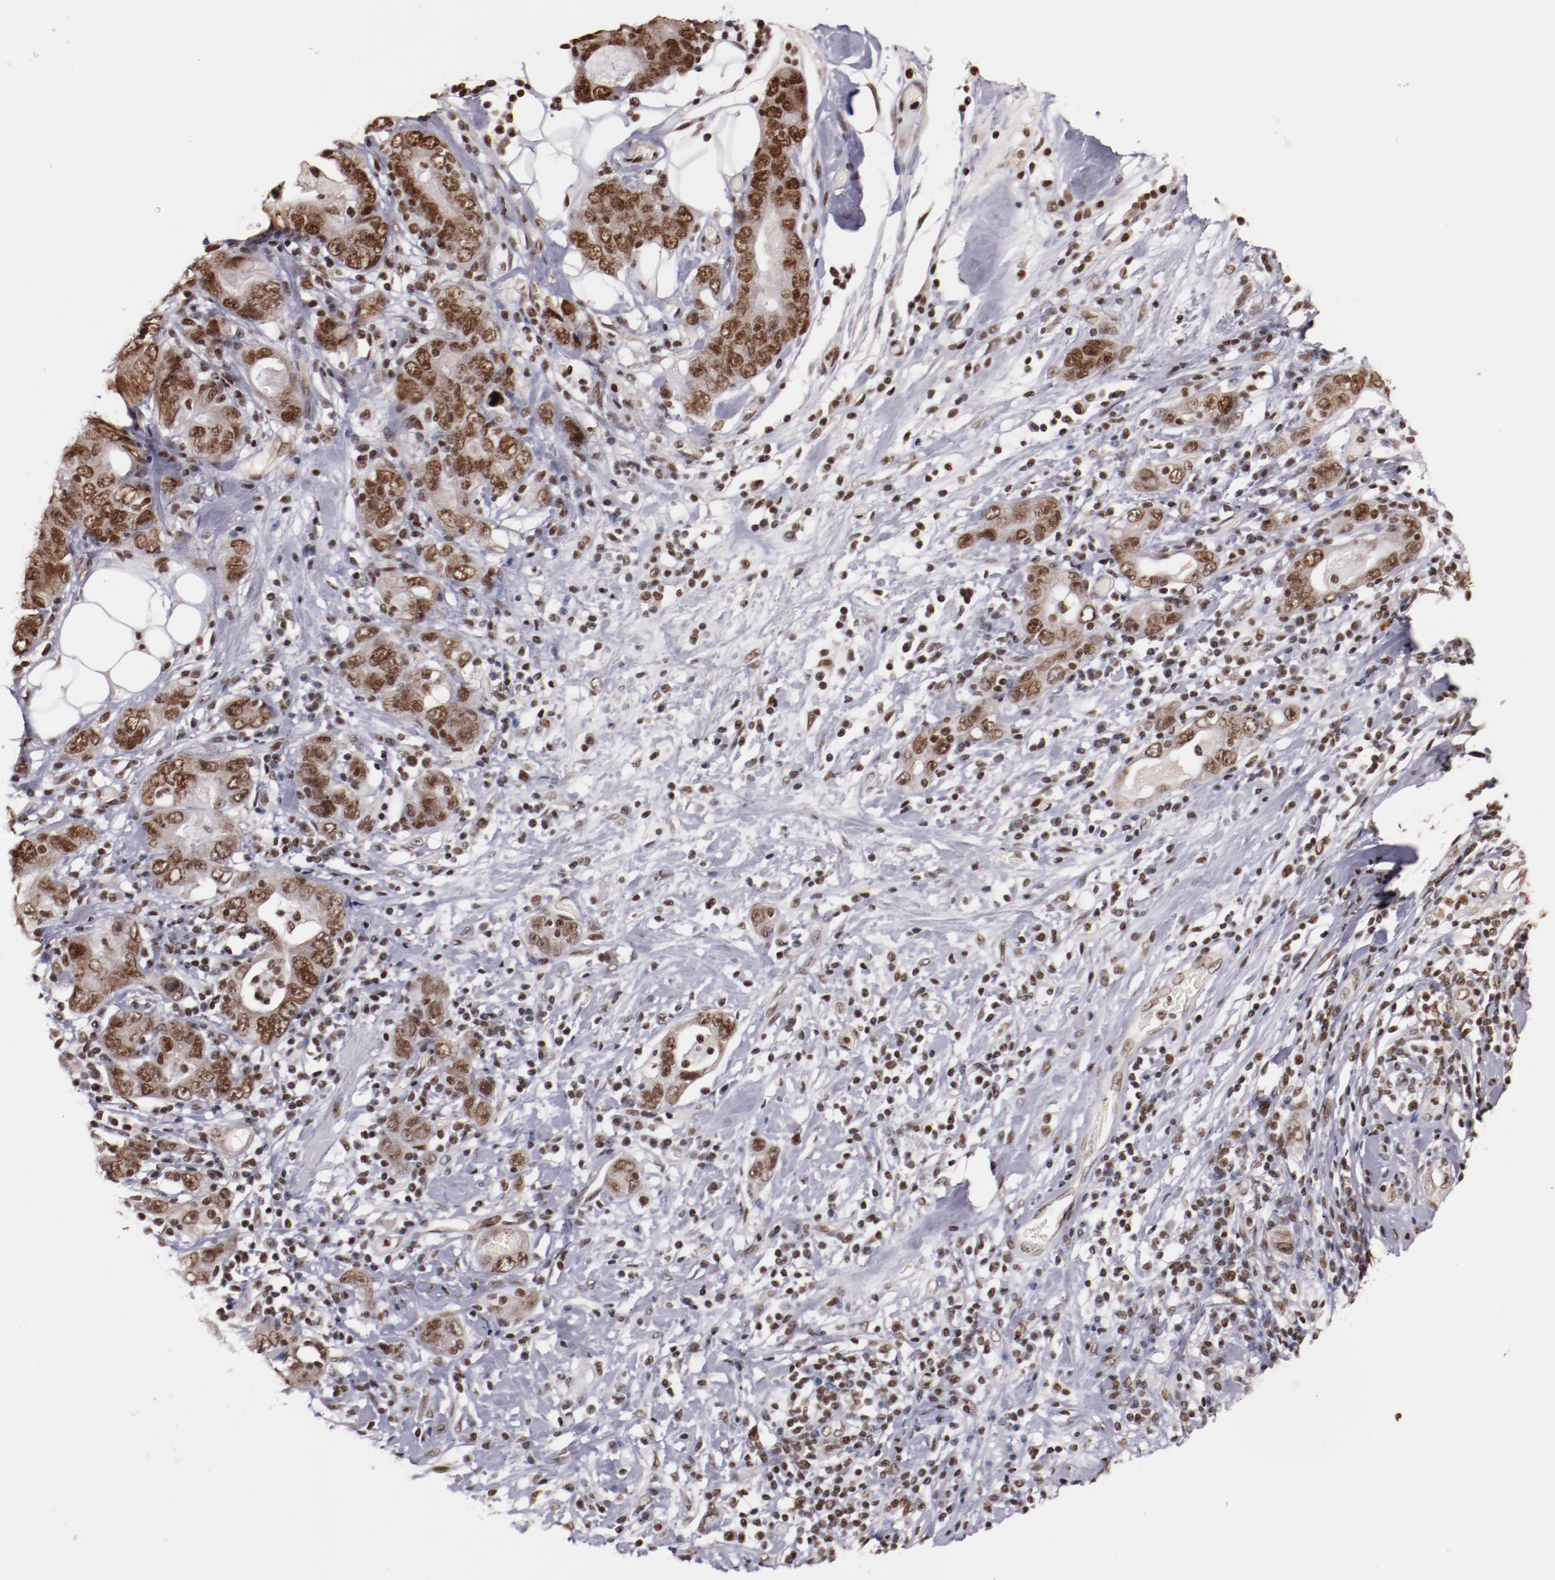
{"staining": {"intensity": "moderate", "quantity": ">75%", "location": "nuclear"}, "tissue": "stomach cancer", "cell_type": "Tumor cells", "image_type": "cancer", "snomed": [{"axis": "morphology", "description": "Adenocarcinoma, NOS"}, {"axis": "topography", "description": "Stomach, lower"}], "caption": "Immunohistochemical staining of human stomach adenocarcinoma reveals medium levels of moderate nuclear protein positivity in approximately >75% of tumor cells.", "gene": "STAG2", "patient": {"sex": "female", "age": 93}}